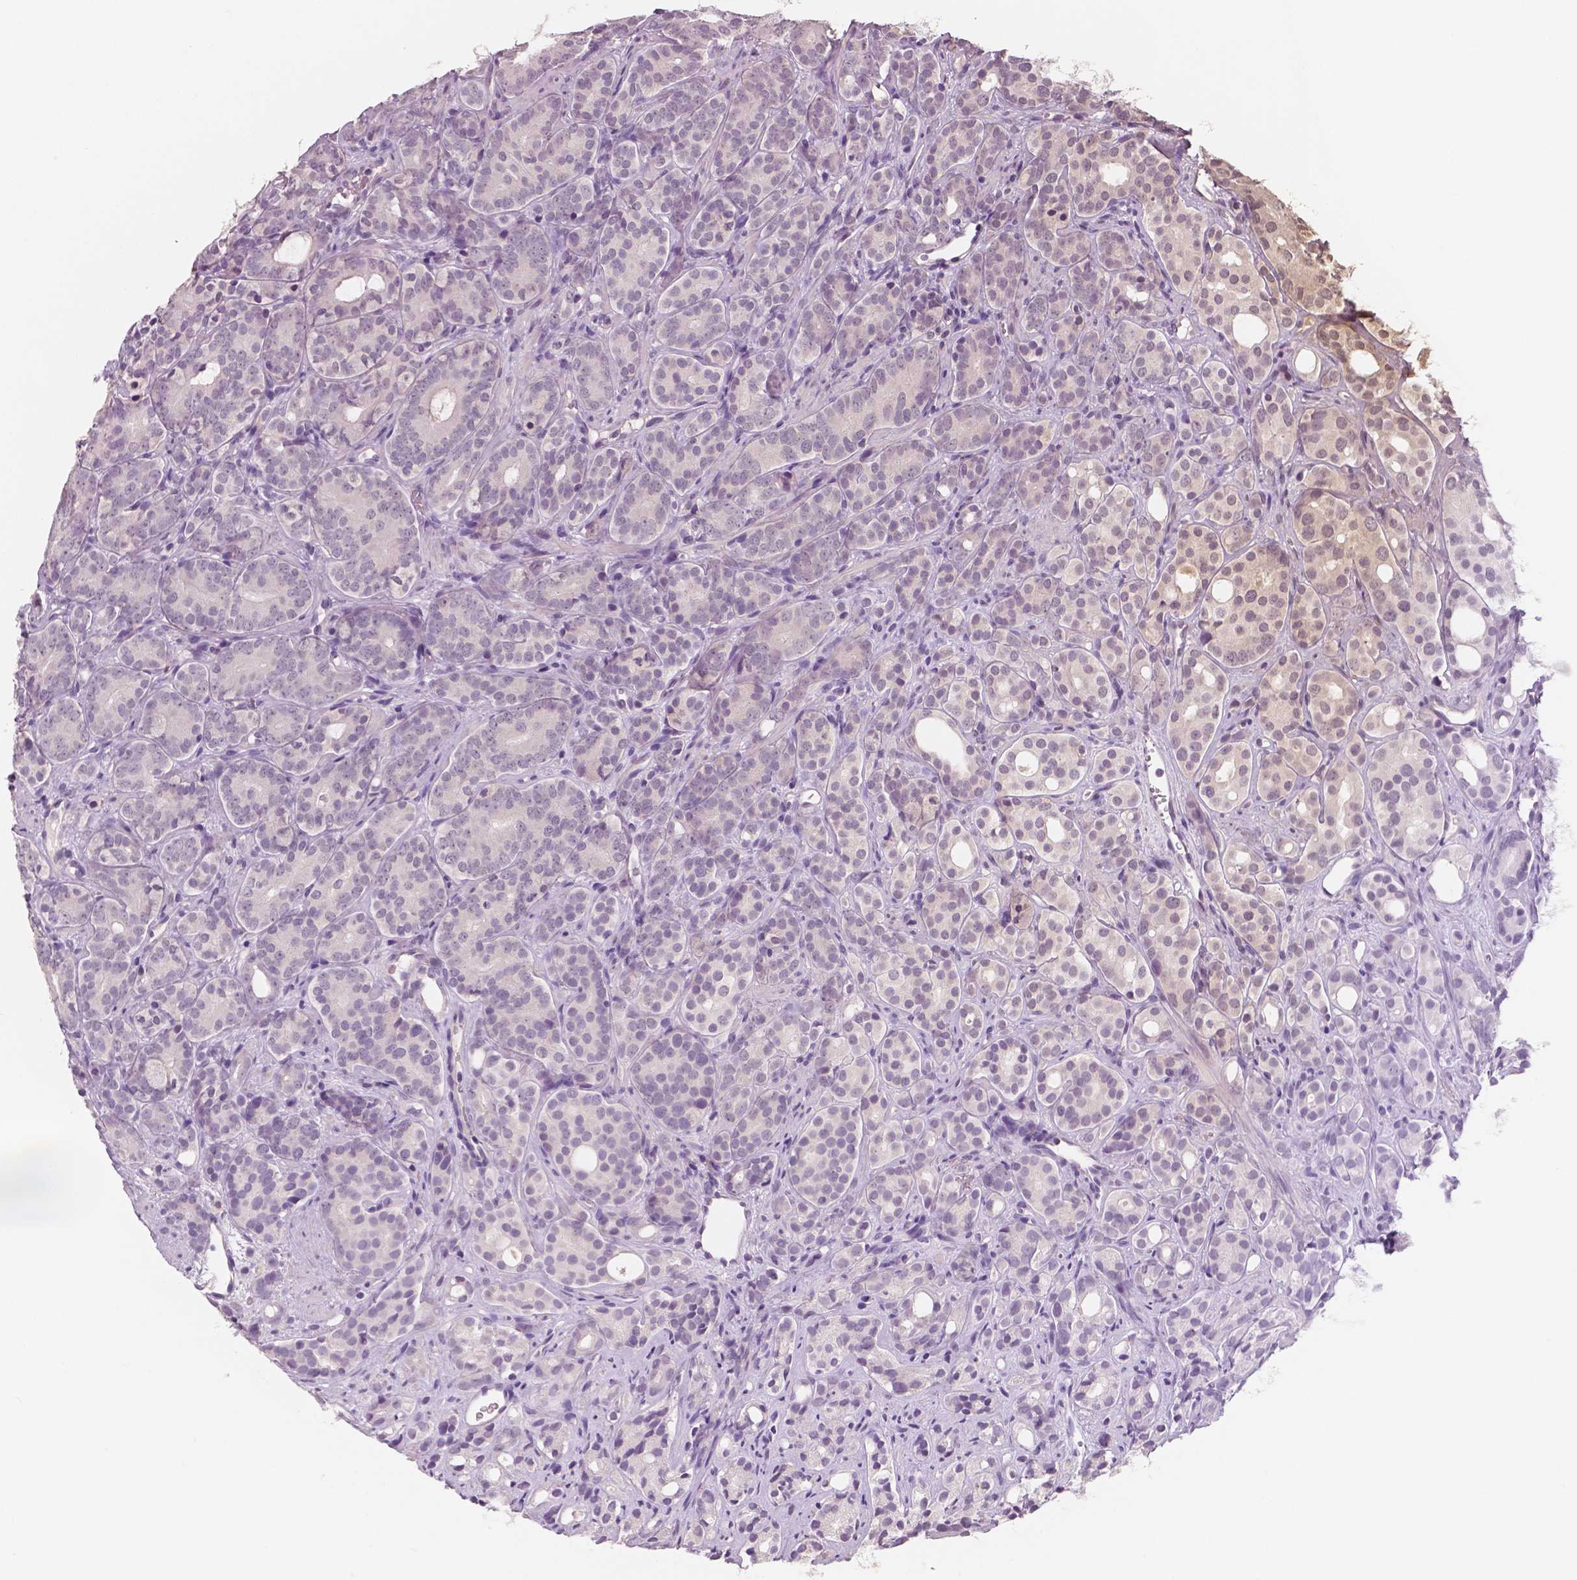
{"staining": {"intensity": "negative", "quantity": "none", "location": "none"}, "tissue": "prostate cancer", "cell_type": "Tumor cells", "image_type": "cancer", "snomed": [{"axis": "morphology", "description": "Adenocarcinoma, High grade"}, {"axis": "topography", "description": "Prostate"}], "caption": "Tumor cells show no significant staining in prostate cancer (adenocarcinoma (high-grade)). The staining was performed using DAB to visualize the protein expression in brown, while the nuclei were stained in blue with hematoxylin (Magnification: 20x).", "gene": "NECAB1", "patient": {"sex": "male", "age": 84}}